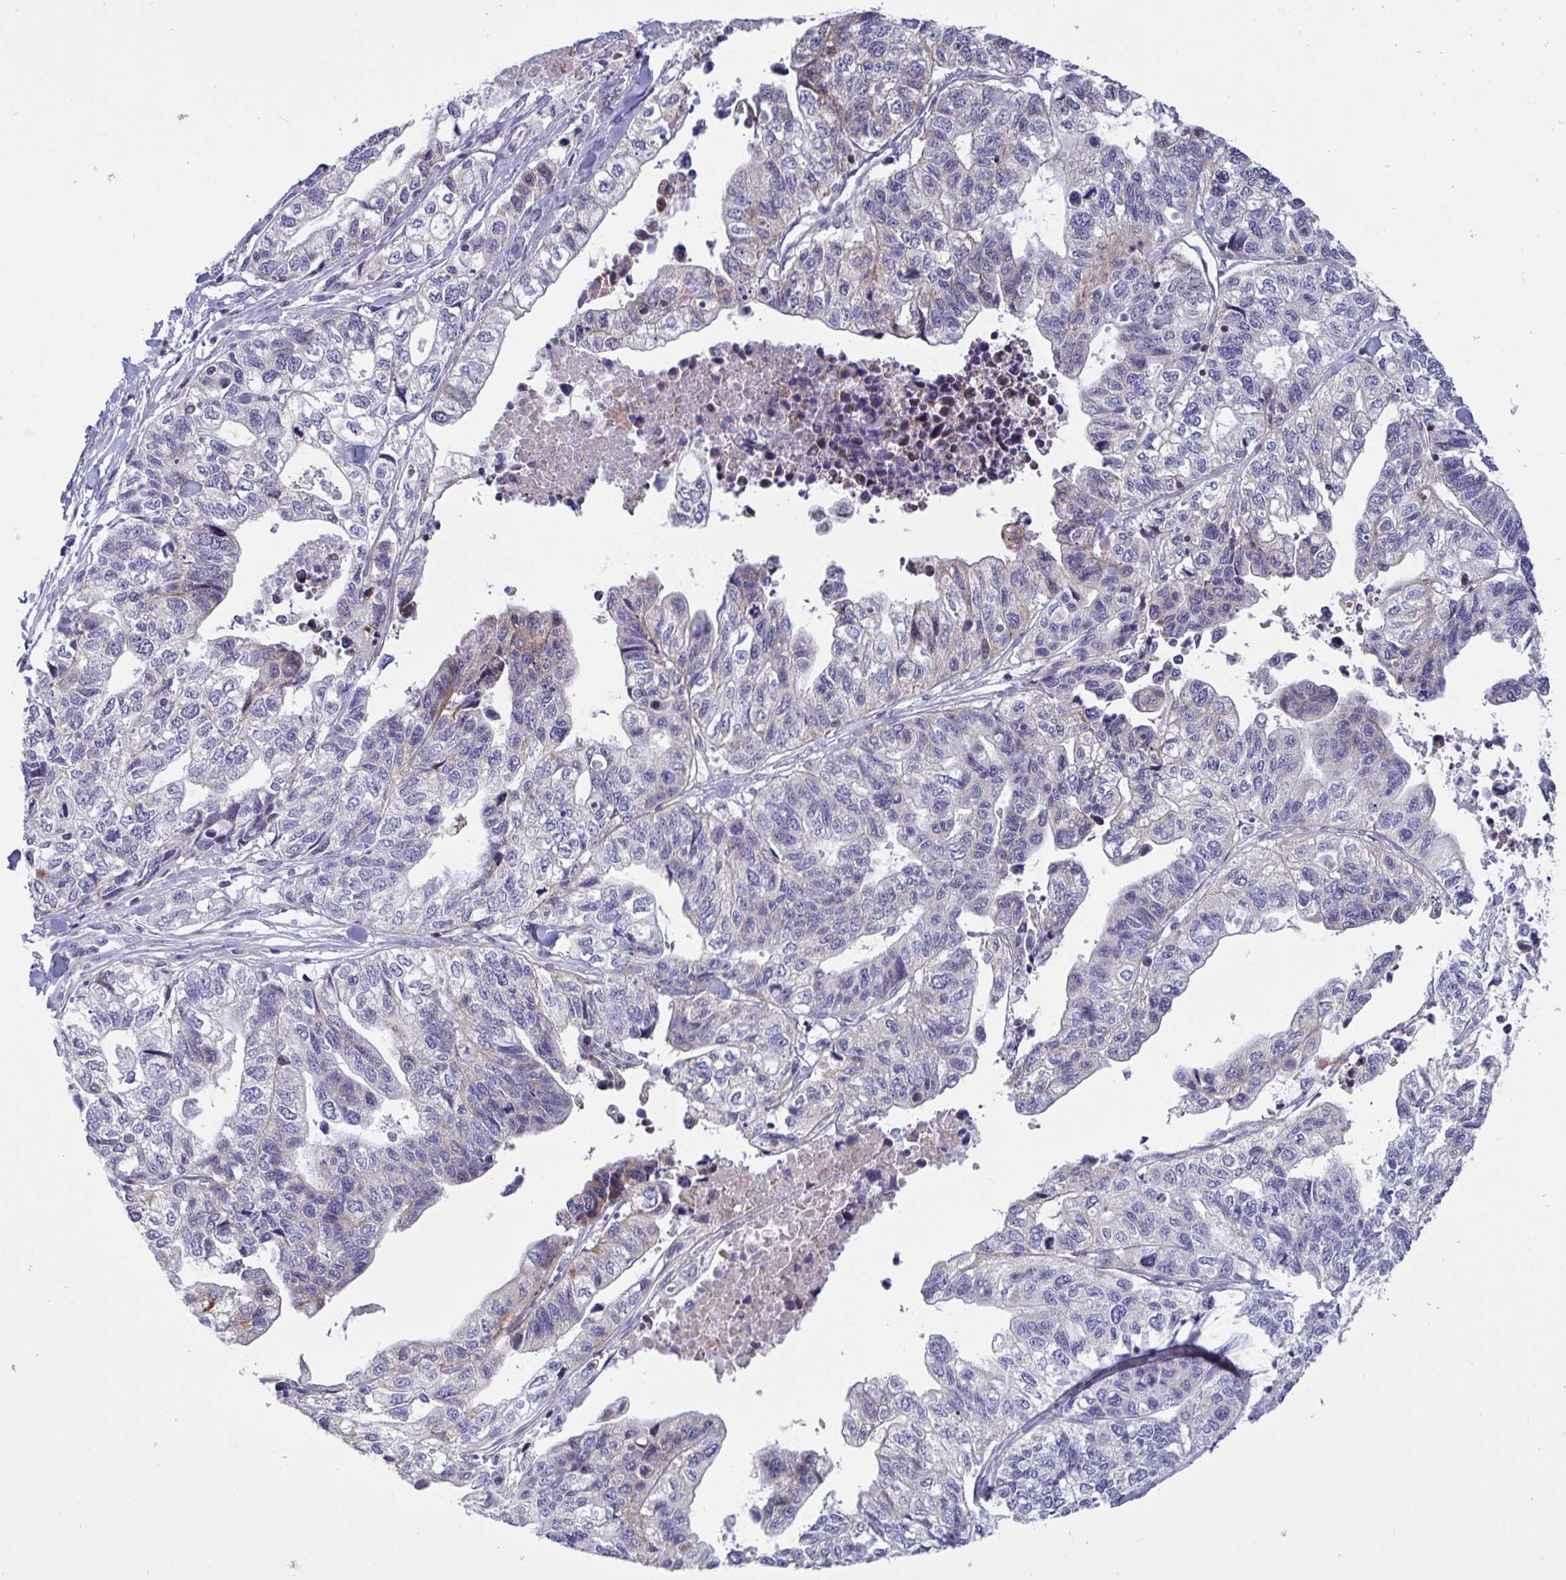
{"staining": {"intensity": "negative", "quantity": "none", "location": "none"}, "tissue": "stomach cancer", "cell_type": "Tumor cells", "image_type": "cancer", "snomed": [{"axis": "morphology", "description": "Adenocarcinoma, NOS"}, {"axis": "topography", "description": "Stomach, upper"}], "caption": "DAB immunohistochemical staining of stomach adenocarcinoma shows no significant positivity in tumor cells.", "gene": "NTN1", "patient": {"sex": "female", "age": 67}}